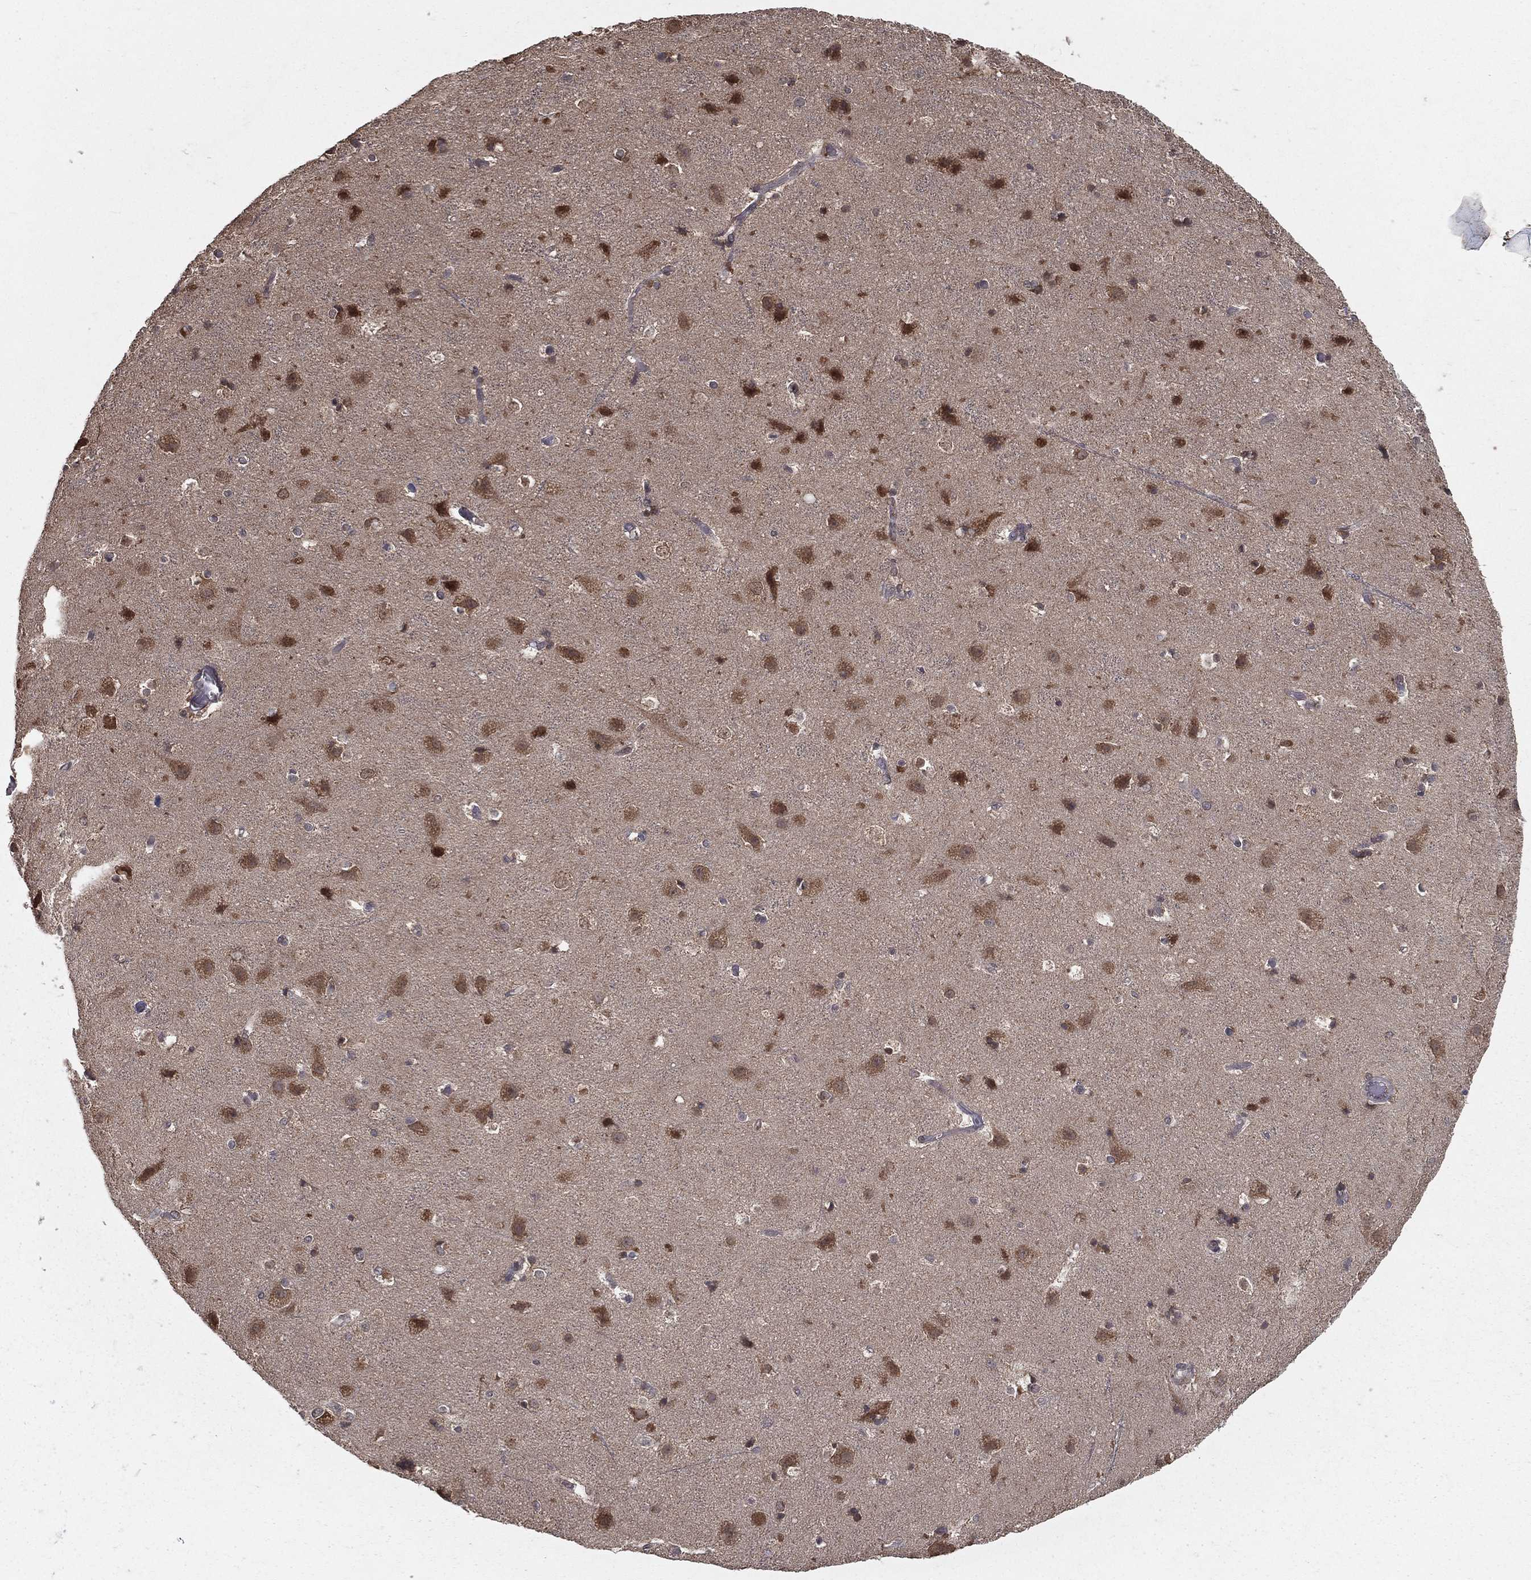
{"staining": {"intensity": "negative", "quantity": "none", "location": "none"}, "tissue": "cerebral cortex", "cell_type": "Endothelial cells", "image_type": "normal", "snomed": [{"axis": "morphology", "description": "Normal tissue, NOS"}, {"axis": "topography", "description": "Cerebral cortex"}], "caption": "DAB immunohistochemical staining of unremarkable human cerebral cortex exhibits no significant staining in endothelial cells.", "gene": "ZDHHC15", "patient": {"sex": "female", "age": 52}}